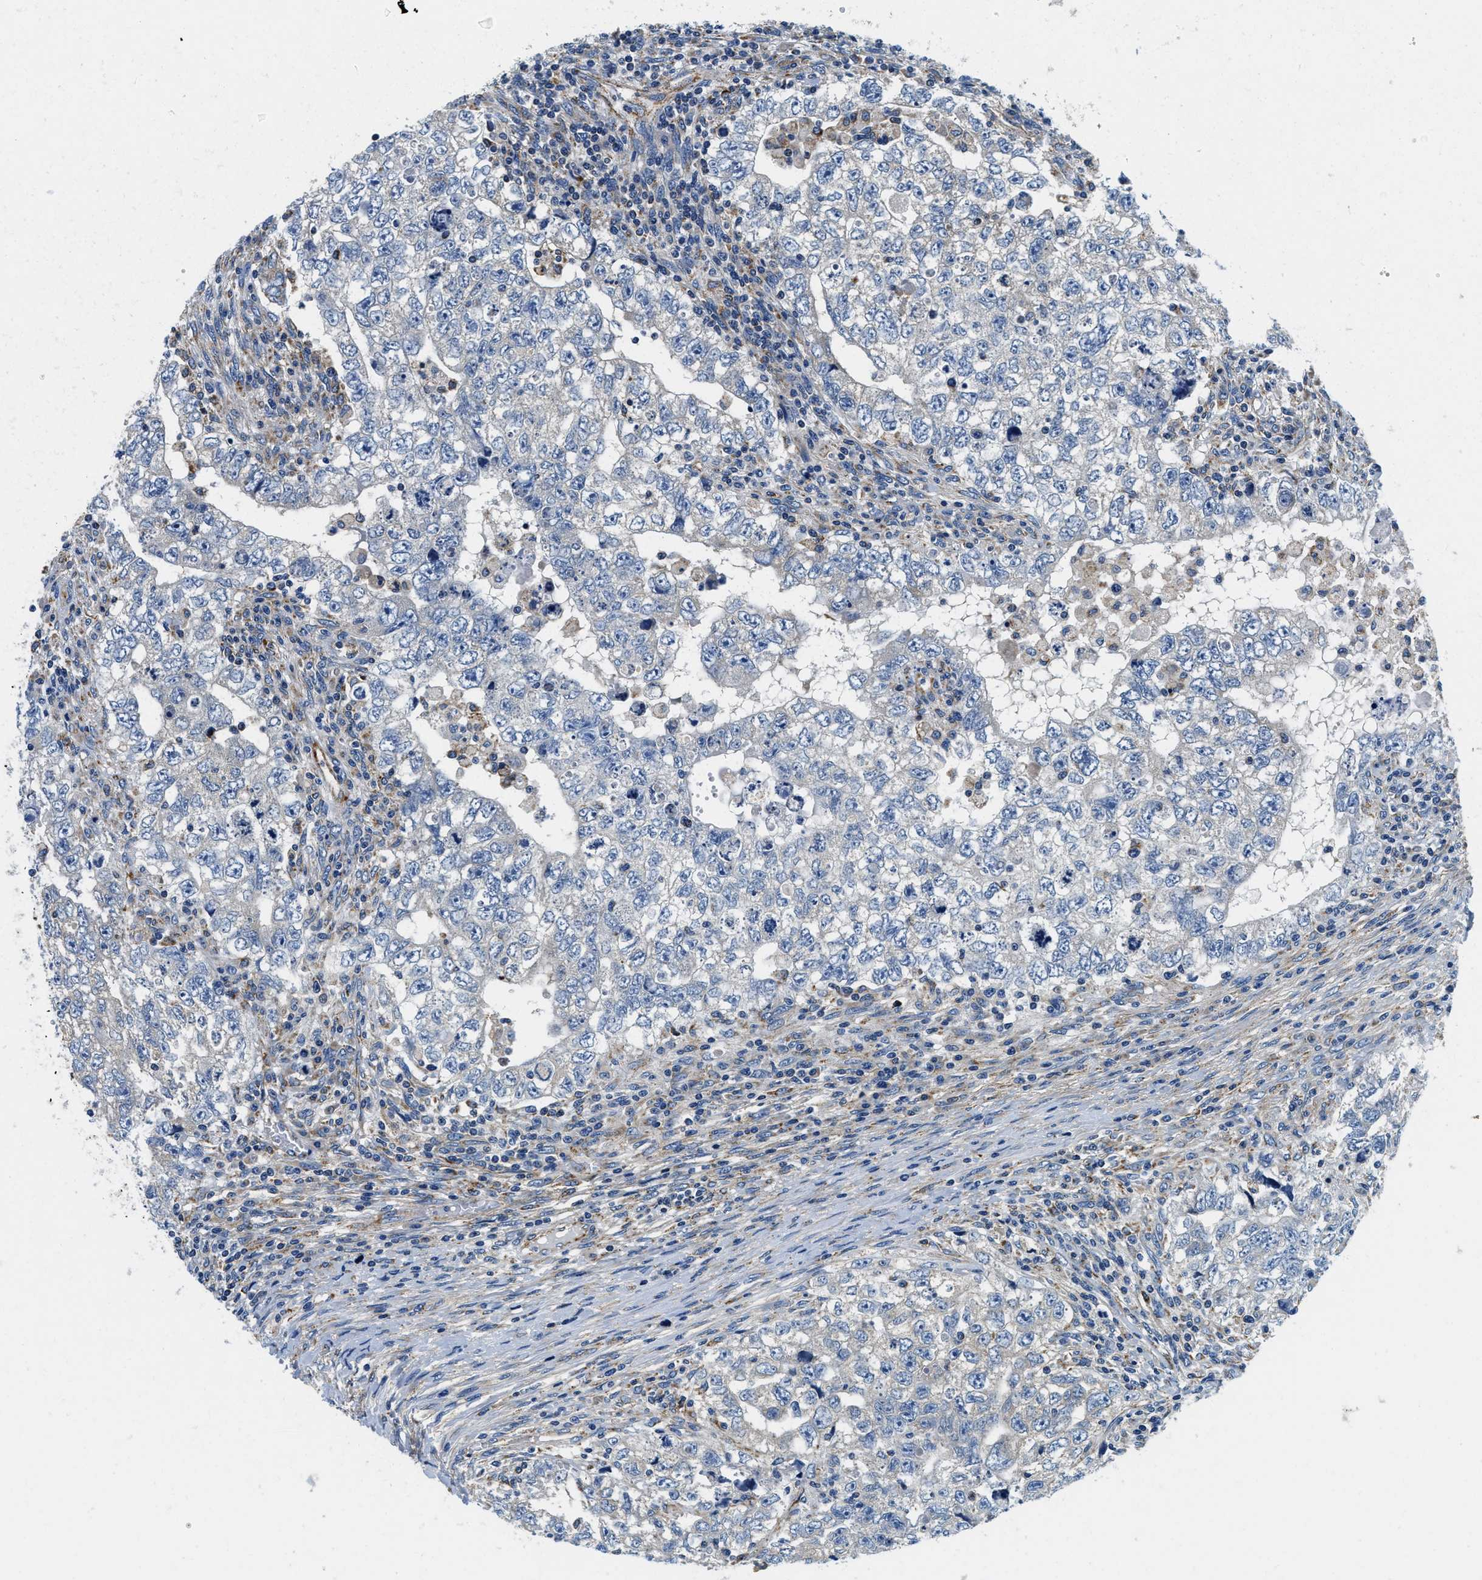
{"staining": {"intensity": "negative", "quantity": "none", "location": "none"}, "tissue": "testis cancer", "cell_type": "Tumor cells", "image_type": "cancer", "snomed": [{"axis": "morphology", "description": "Carcinoma, Embryonal, NOS"}, {"axis": "topography", "description": "Testis"}], "caption": "The photomicrograph reveals no significant expression in tumor cells of embryonal carcinoma (testis). (DAB (3,3'-diaminobenzidine) immunohistochemistry with hematoxylin counter stain).", "gene": "SAMD4B", "patient": {"sex": "male", "age": 36}}